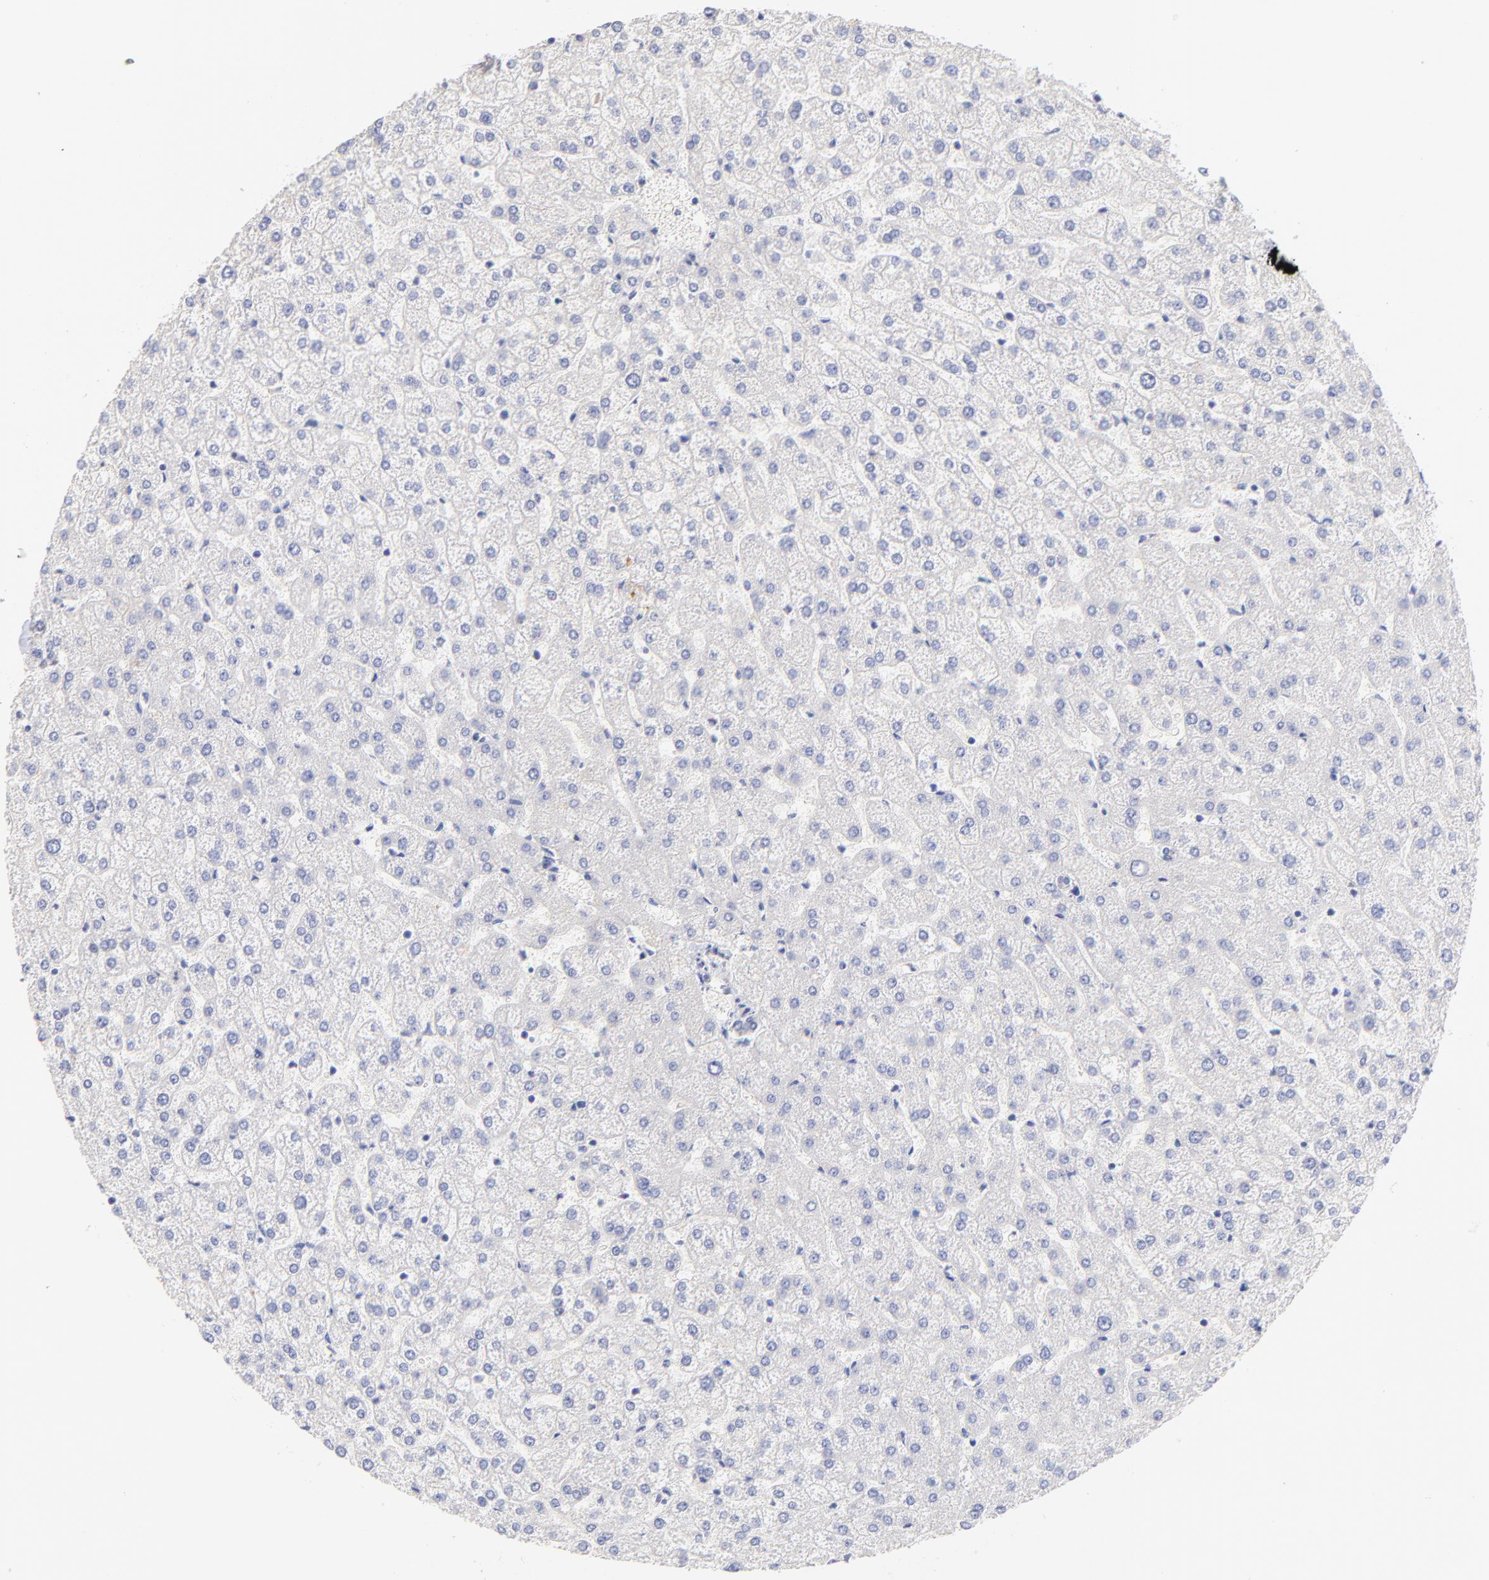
{"staining": {"intensity": "negative", "quantity": "none", "location": "none"}, "tissue": "liver", "cell_type": "Cholangiocytes", "image_type": "normal", "snomed": [{"axis": "morphology", "description": "Normal tissue, NOS"}, {"axis": "topography", "description": "Liver"}], "caption": "Immunohistochemistry image of benign liver stained for a protein (brown), which displays no staining in cholangiocytes. (Brightfield microscopy of DAB (3,3'-diaminobenzidine) IHC at high magnification).", "gene": "CFAP57", "patient": {"sex": "female", "age": 32}}